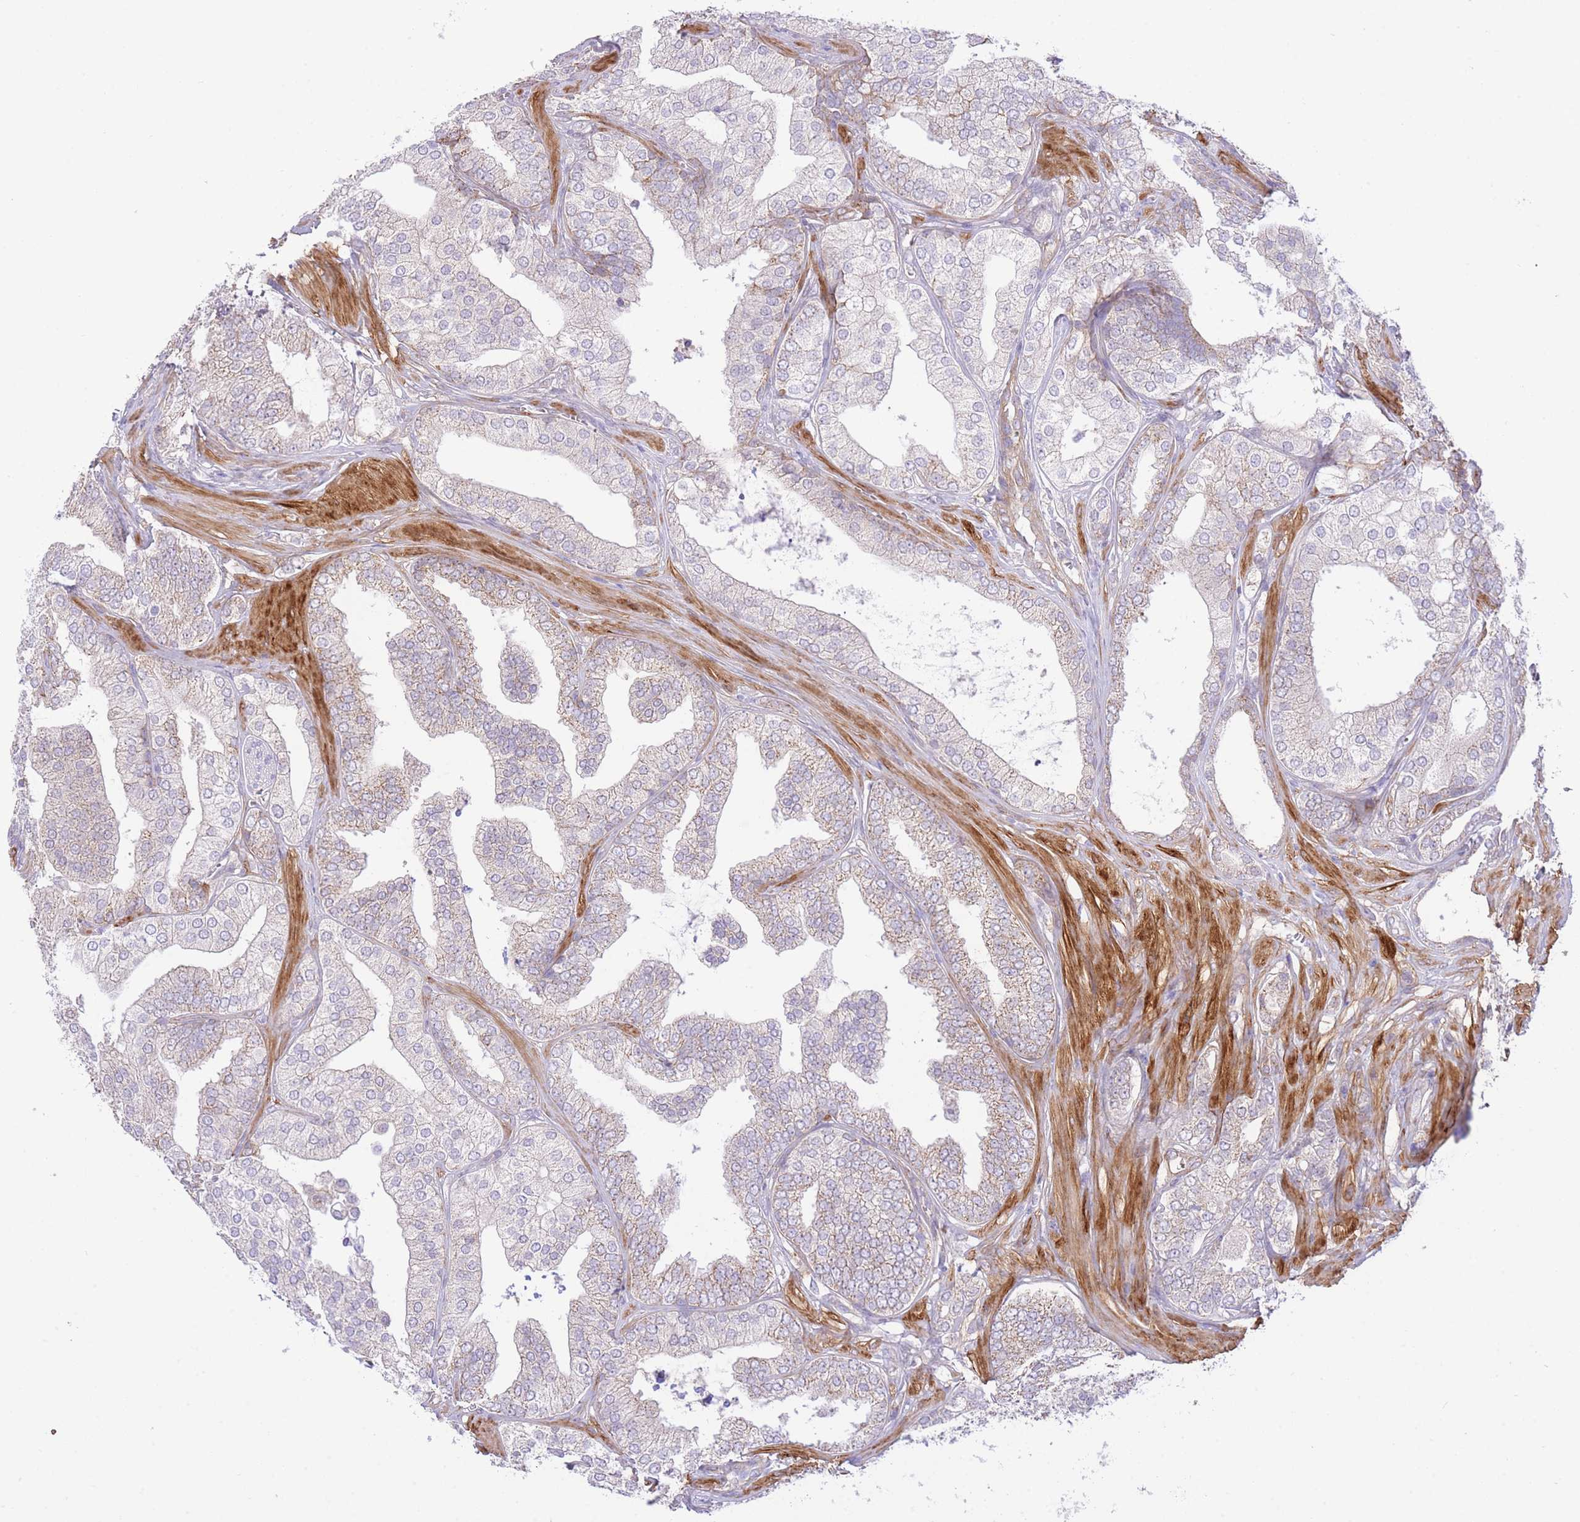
{"staining": {"intensity": "negative", "quantity": "none", "location": "none"}, "tissue": "prostate cancer", "cell_type": "Tumor cells", "image_type": "cancer", "snomed": [{"axis": "morphology", "description": "Adenocarcinoma, High grade"}, {"axis": "topography", "description": "Prostate"}], "caption": "This is an IHC histopathology image of human prostate cancer. There is no expression in tumor cells.", "gene": "PGM1", "patient": {"sex": "male", "age": 50}}